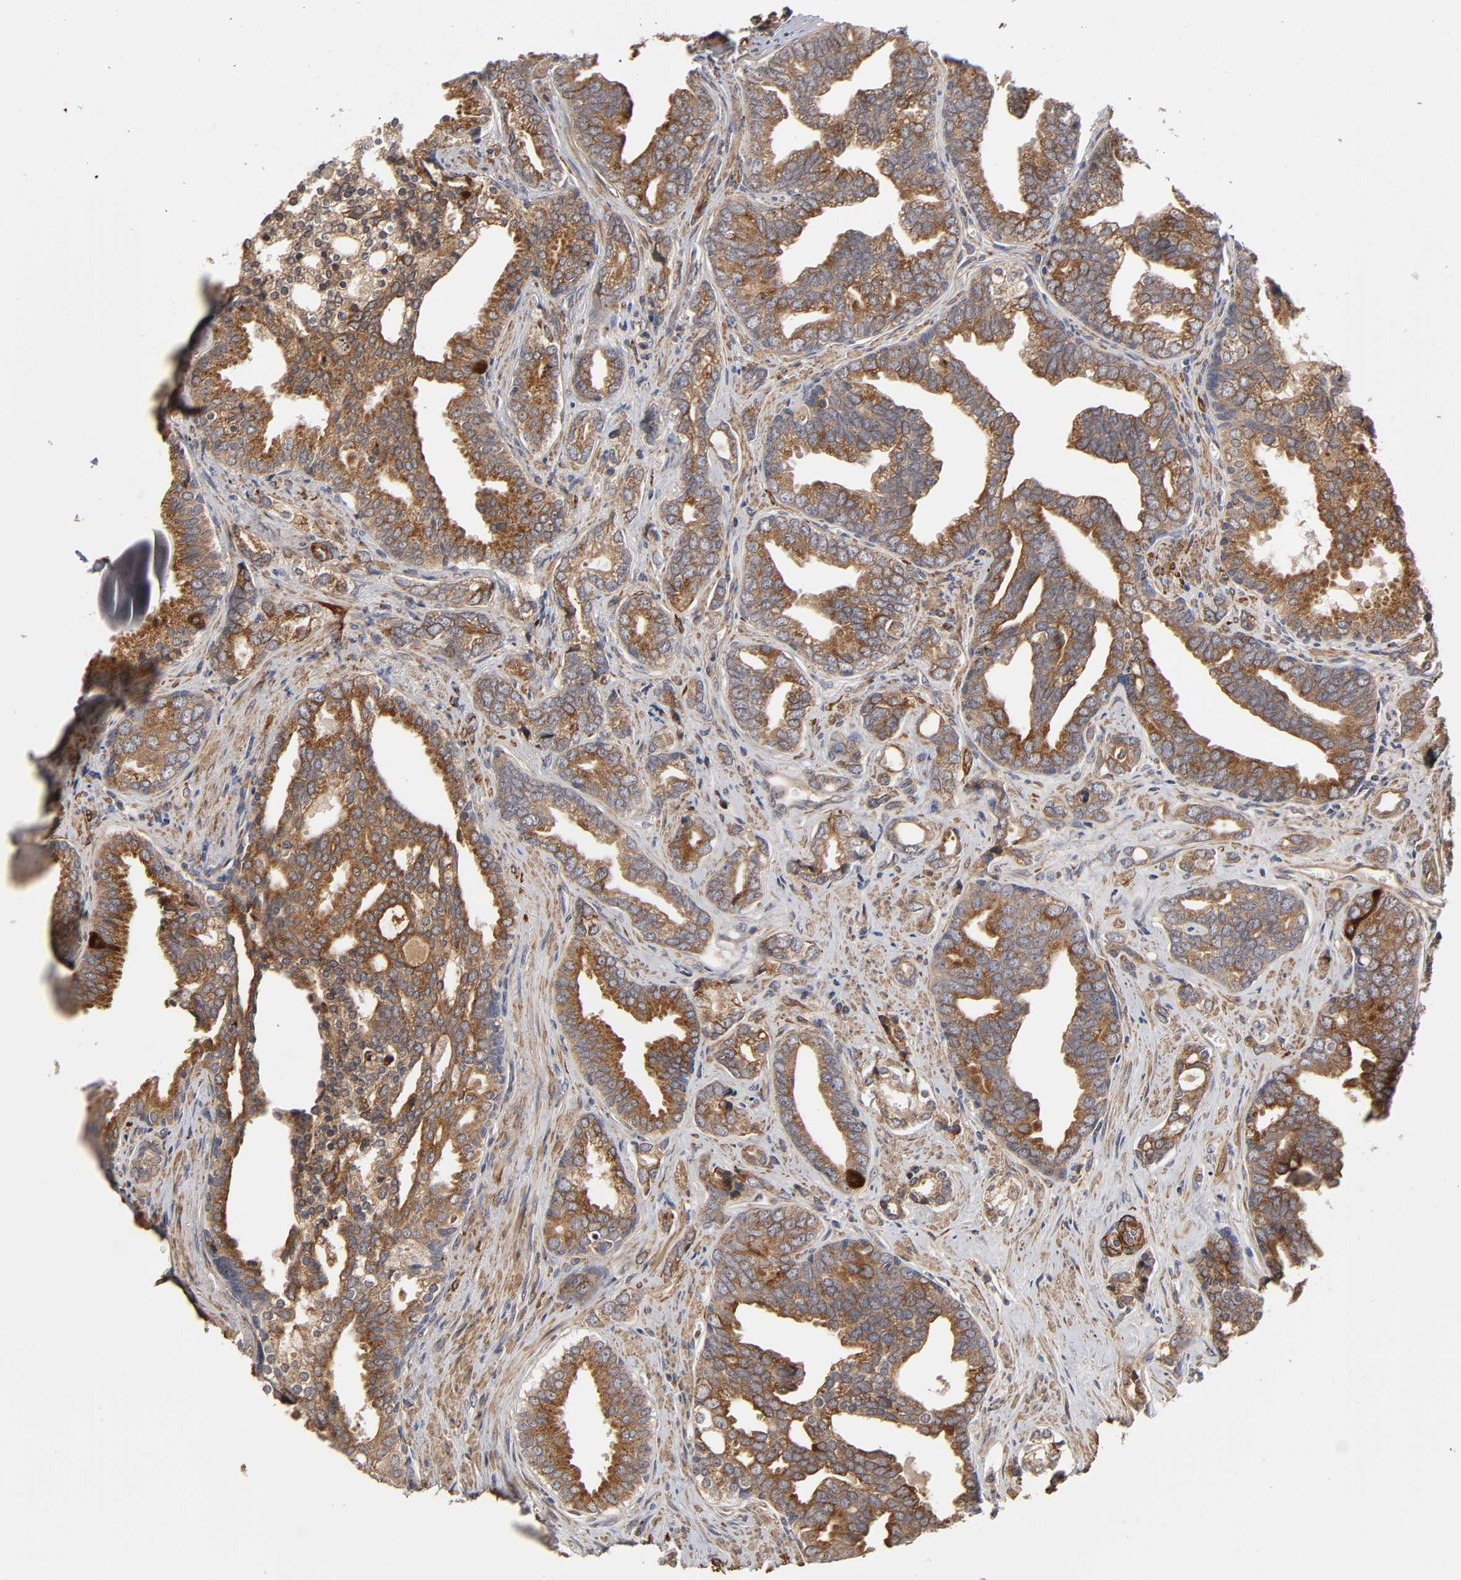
{"staining": {"intensity": "strong", "quantity": ">75%", "location": "cytoplasmic/membranous"}, "tissue": "prostate cancer", "cell_type": "Tumor cells", "image_type": "cancer", "snomed": [{"axis": "morphology", "description": "Adenocarcinoma, High grade"}, {"axis": "topography", "description": "Prostate"}], "caption": "A brown stain highlights strong cytoplasmic/membranous expression of a protein in prostate cancer tumor cells.", "gene": "GNPTG", "patient": {"sex": "male", "age": 67}}